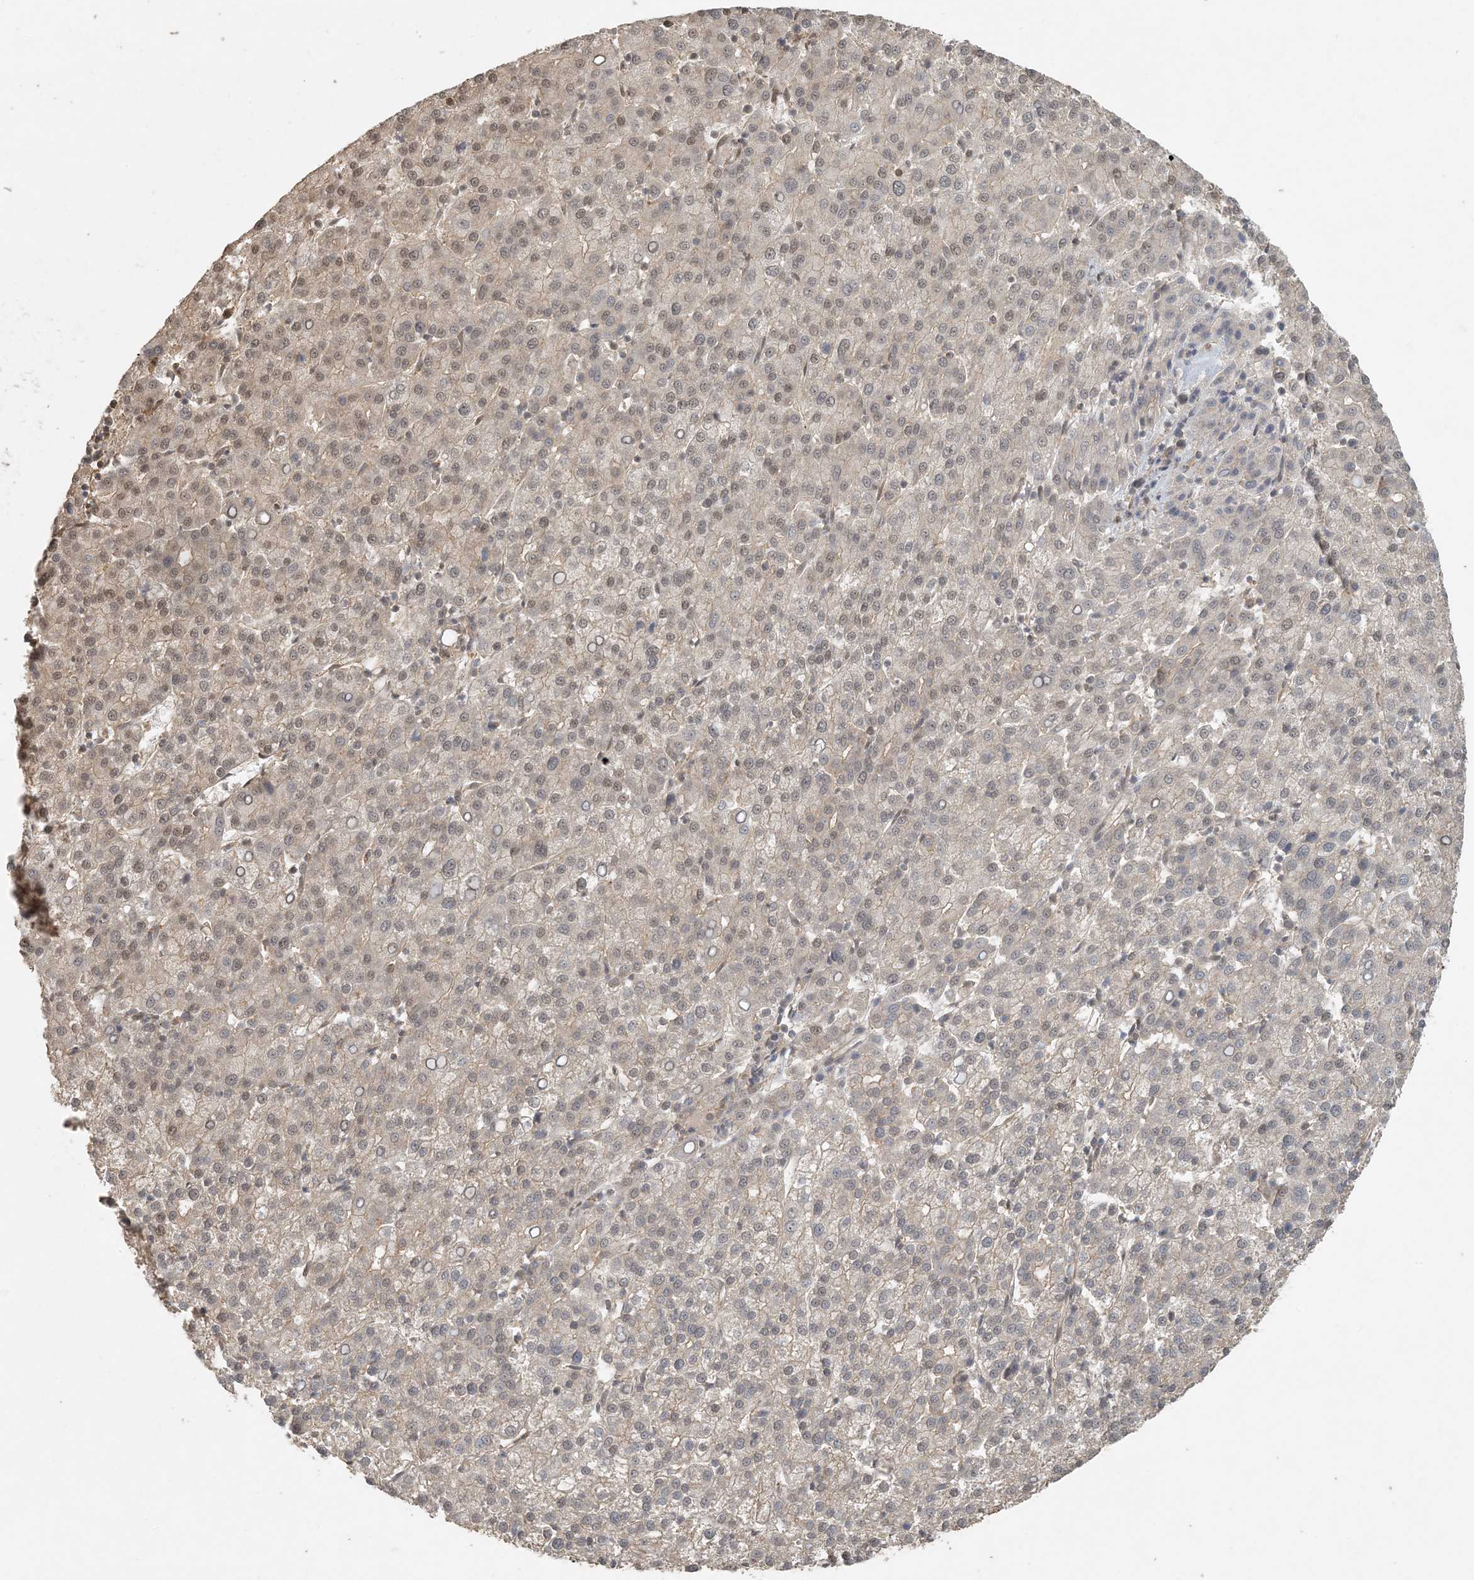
{"staining": {"intensity": "weak", "quantity": ">75%", "location": "nuclear"}, "tissue": "liver cancer", "cell_type": "Tumor cells", "image_type": "cancer", "snomed": [{"axis": "morphology", "description": "Carcinoma, Hepatocellular, NOS"}, {"axis": "topography", "description": "Liver"}], "caption": "The histopathology image shows staining of hepatocellular carcinoma (liver), revealing weak nuclear protein positivity (brown color) within tumor cells.", "gene": "AK9", "patient": {"sex": "female", "age": 58}}